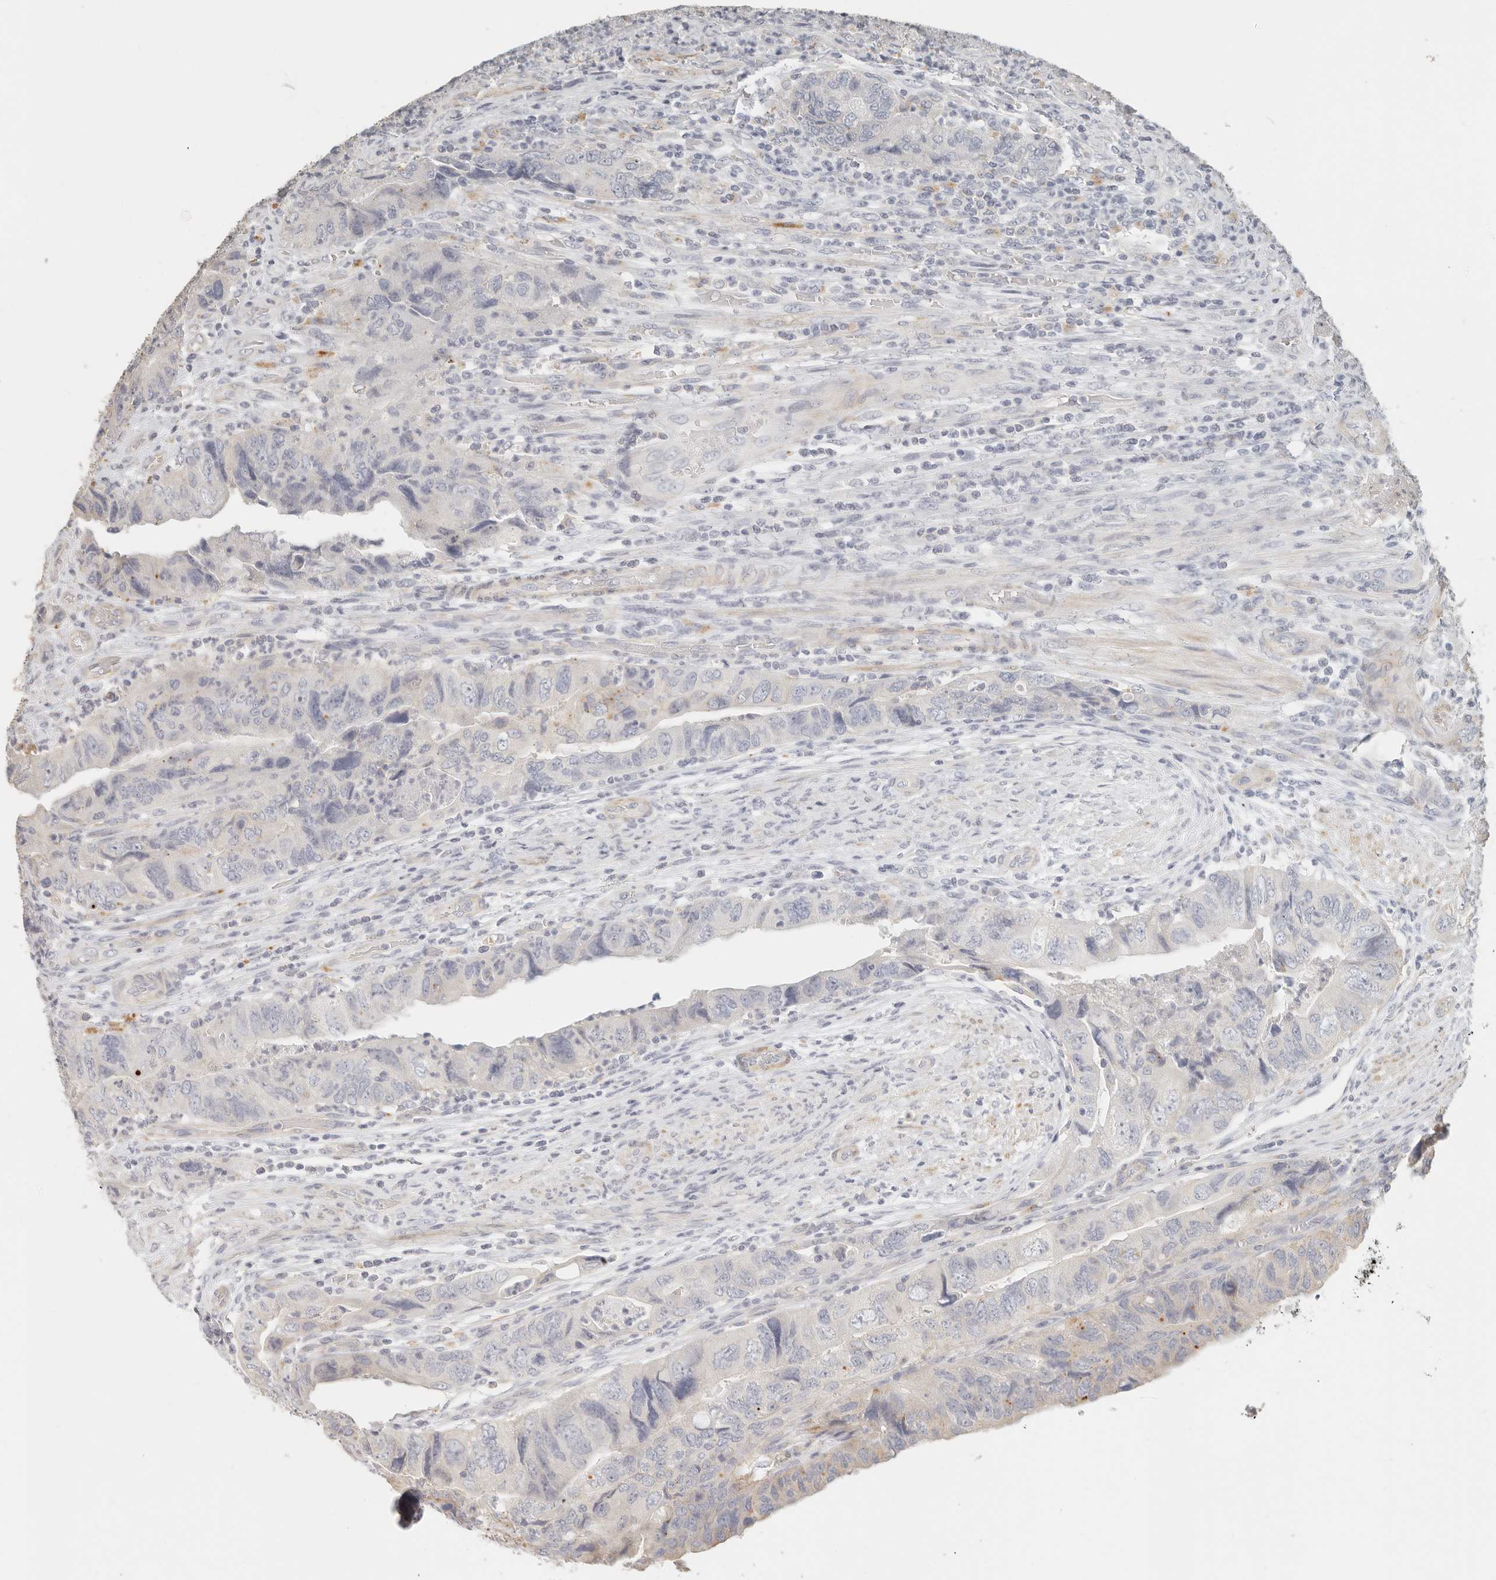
{"staining": {"intensity": "negative", "quantity": "none", "location": "none"}, "tissue": "colorectal cancer", "cell_type": "Tumor cells", "image_type": "cancer", "snomed": [{"axis": "morphology", "description": "Adenocarcinoma, NOS"}, {"axis": "topography", "description": "Rectum"}], "caption": "Immunohistochemistry (IHC) micrograph of neoplastic tissue: human colorectal adenocarcinoma stained with DAB reveals no significant protein expression in tumor cells. Nuclei are stained in blue.", "gene": "PTPN22", "patient": {"sex": "male", "age": 63}}